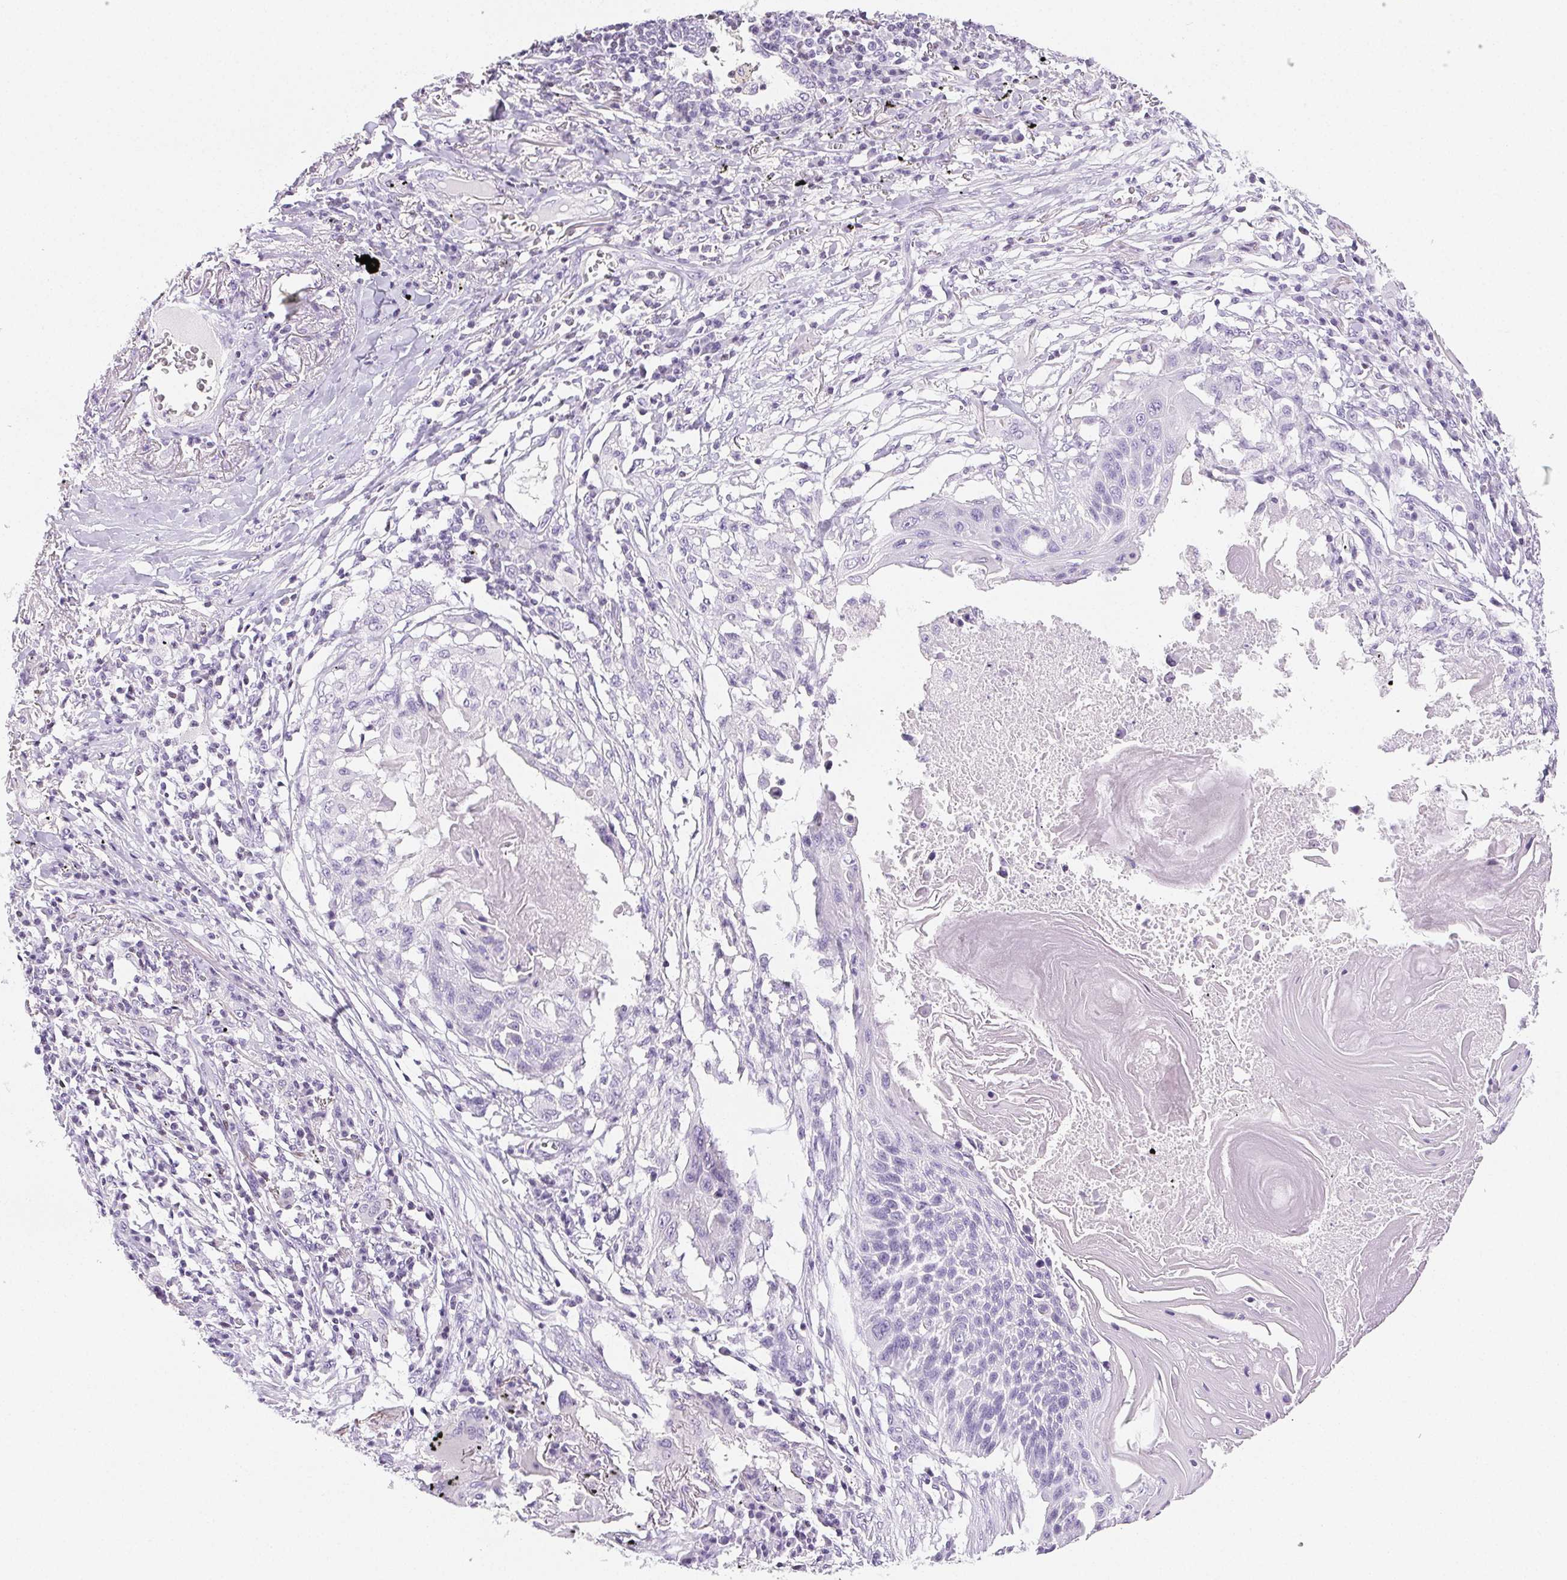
{"staining": {"intensity": "negative", "quantity": "none", "location": "none"}, "tissue": "lung cancer", "cell_type": "Tumor cells", "image_type": "cancer", "snomed": [{"axis": "morphology", "description": "Squamous cell carcinoma, NOS"}, {"axis": "topography", "description": "Lung"}], "caption": "An image of human lung cancer is negative for staining in tumor cells. Brightfield microscopy of IHC stained with DAB (3,3'-diaminobenzidine) (brown) and hematoxylin (blue), captured at high magnification.", "gene": "BEND2", "patient": {"sex": "male", "age": 78}}